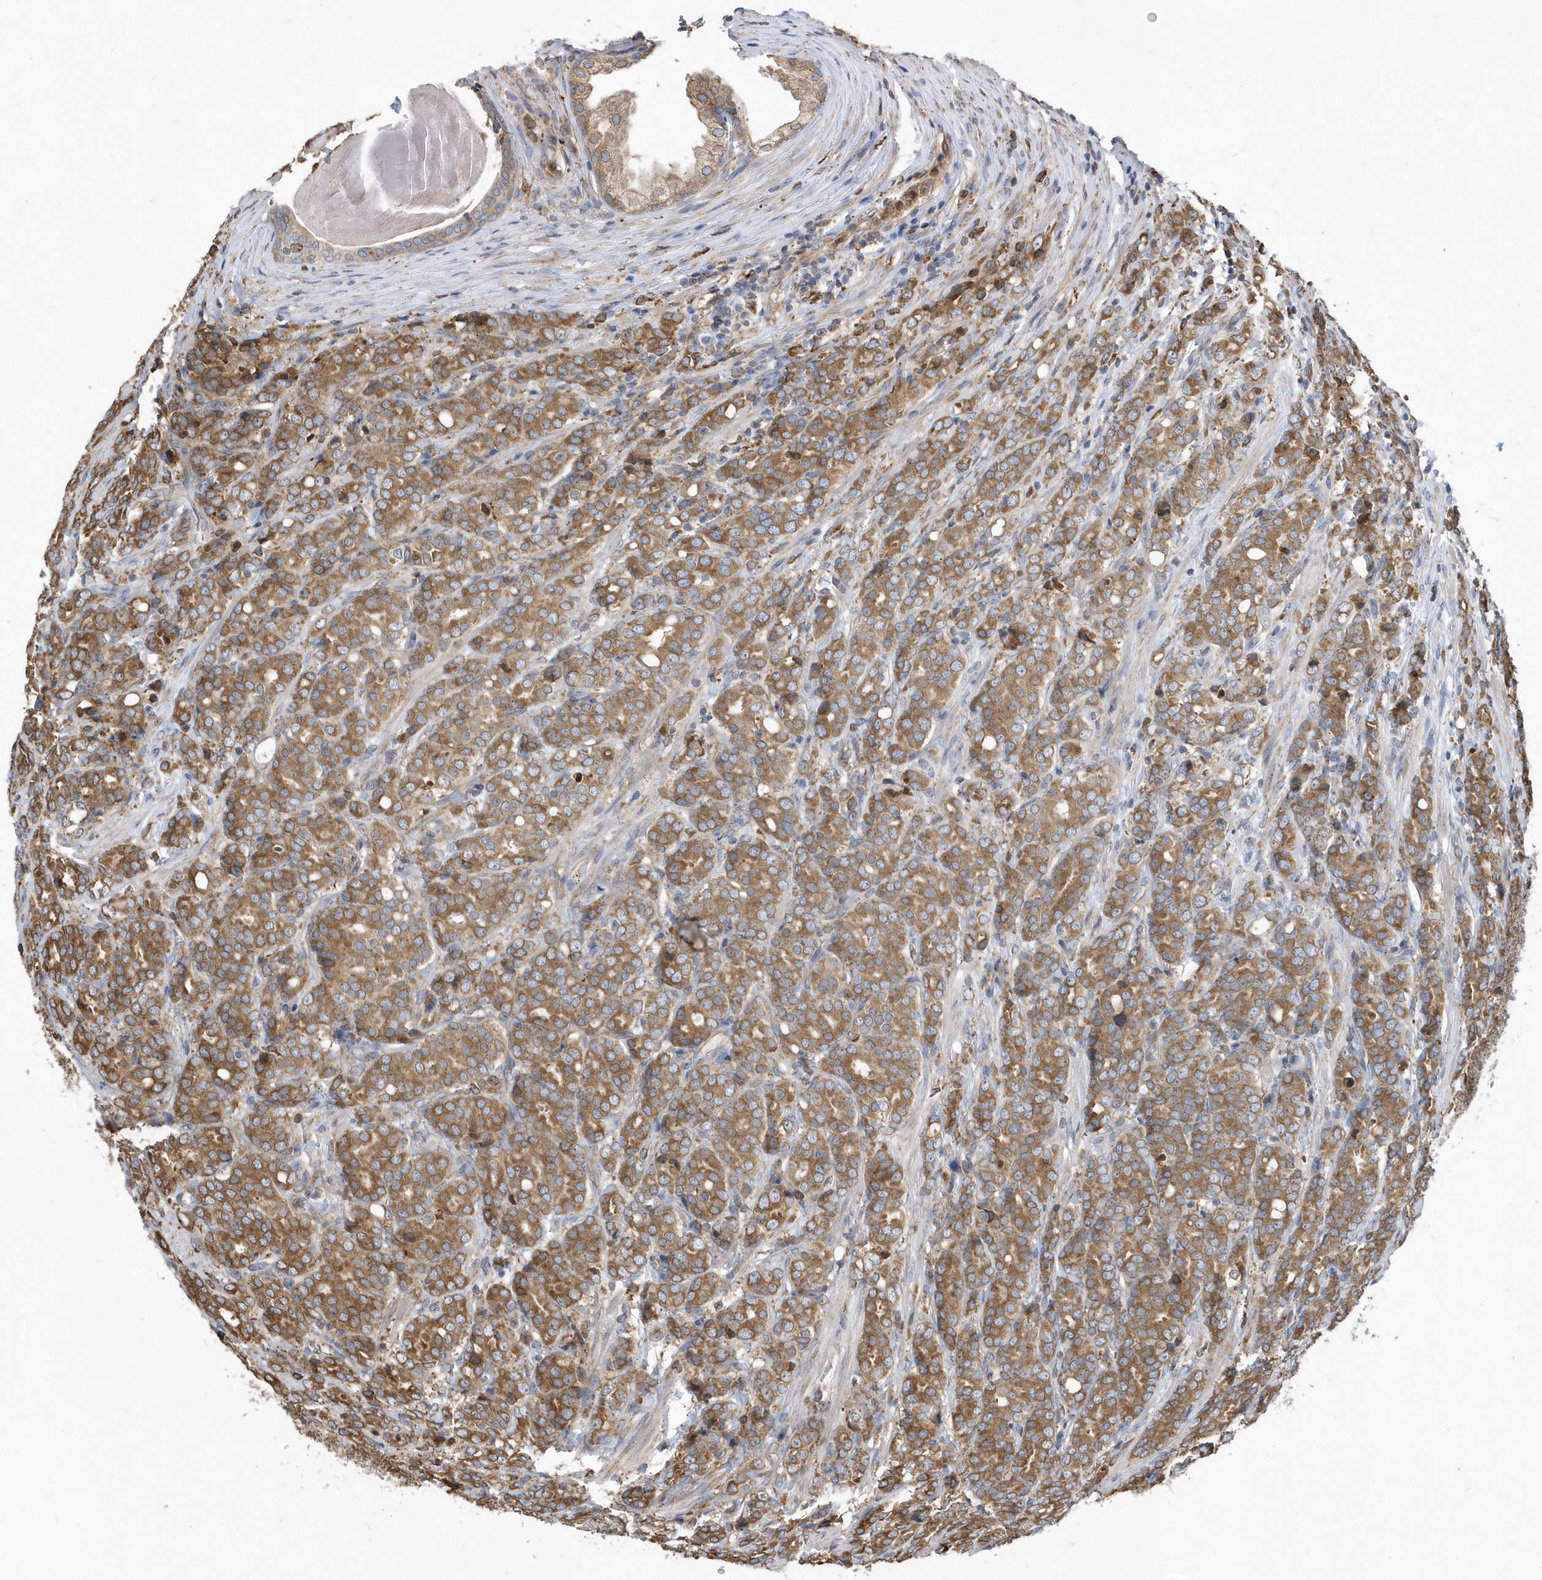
{"staining": {"intensity": "moderate", "quantity": ">75%", "location": "cytoplasmic/membranous"}, "tissue": "prostate cancer", "cell_type": "Tumor cells", "image_type": "cancer", "snomed": [{"axis": "morphology", "description": "Adenocarcinoma, High grade"}, {"axis": "topography", "description": "Prostate"}], "caption": "IHC of adenocarcinoma (high-grade) (prostate) displays medium levels of moderate cytoplasmic/membranous positivity in about >75% of tumor cells. (Stains: DAB (3,3'-diaminobenzidine) in brown, nuclei in blue, Microscopy: brightfield microscopy at high magnification).", "gene": "VAMP7", "patient": {"sex": "male", "age": 62}}